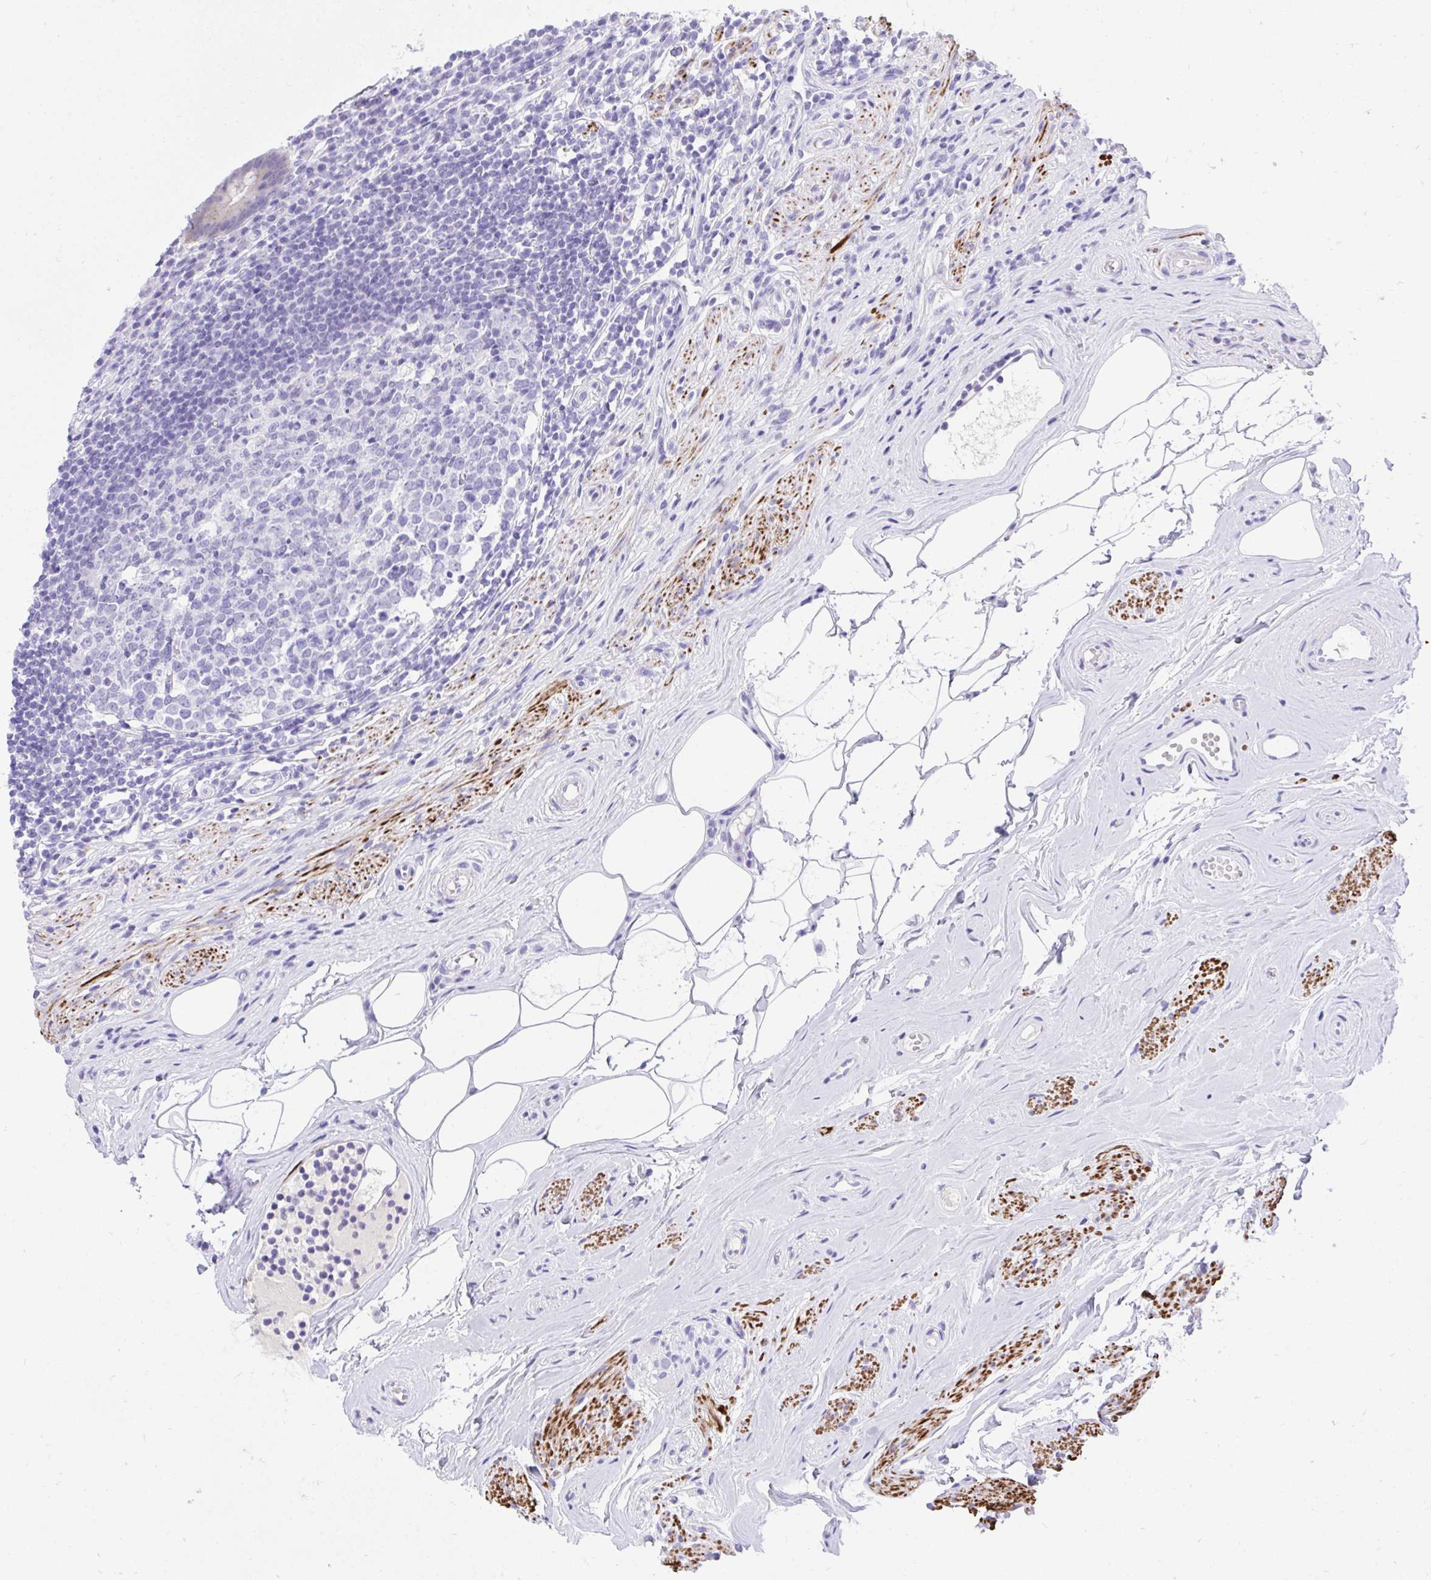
{"staining": {"intensity": "negative", "quantity": "none", "location": "none"}, "tissue": "appendix", "cell_type": "Glandular cells", "image_type": "normal", "snomed": [{"axis": "morphology", "description": "Normal tissue, NOS"}, {"axis": "topography", "description": "Appendix"}], "caption": "Immunohistochemistry histopathology image of unremarkable appendix: appendix stained with DAB (3,3'-diaminobenzidine) demonstrates no significant protein positivity in glandular cells.", "gene": "KCNN4", "patient": {"sex": "female", "age": 56}}